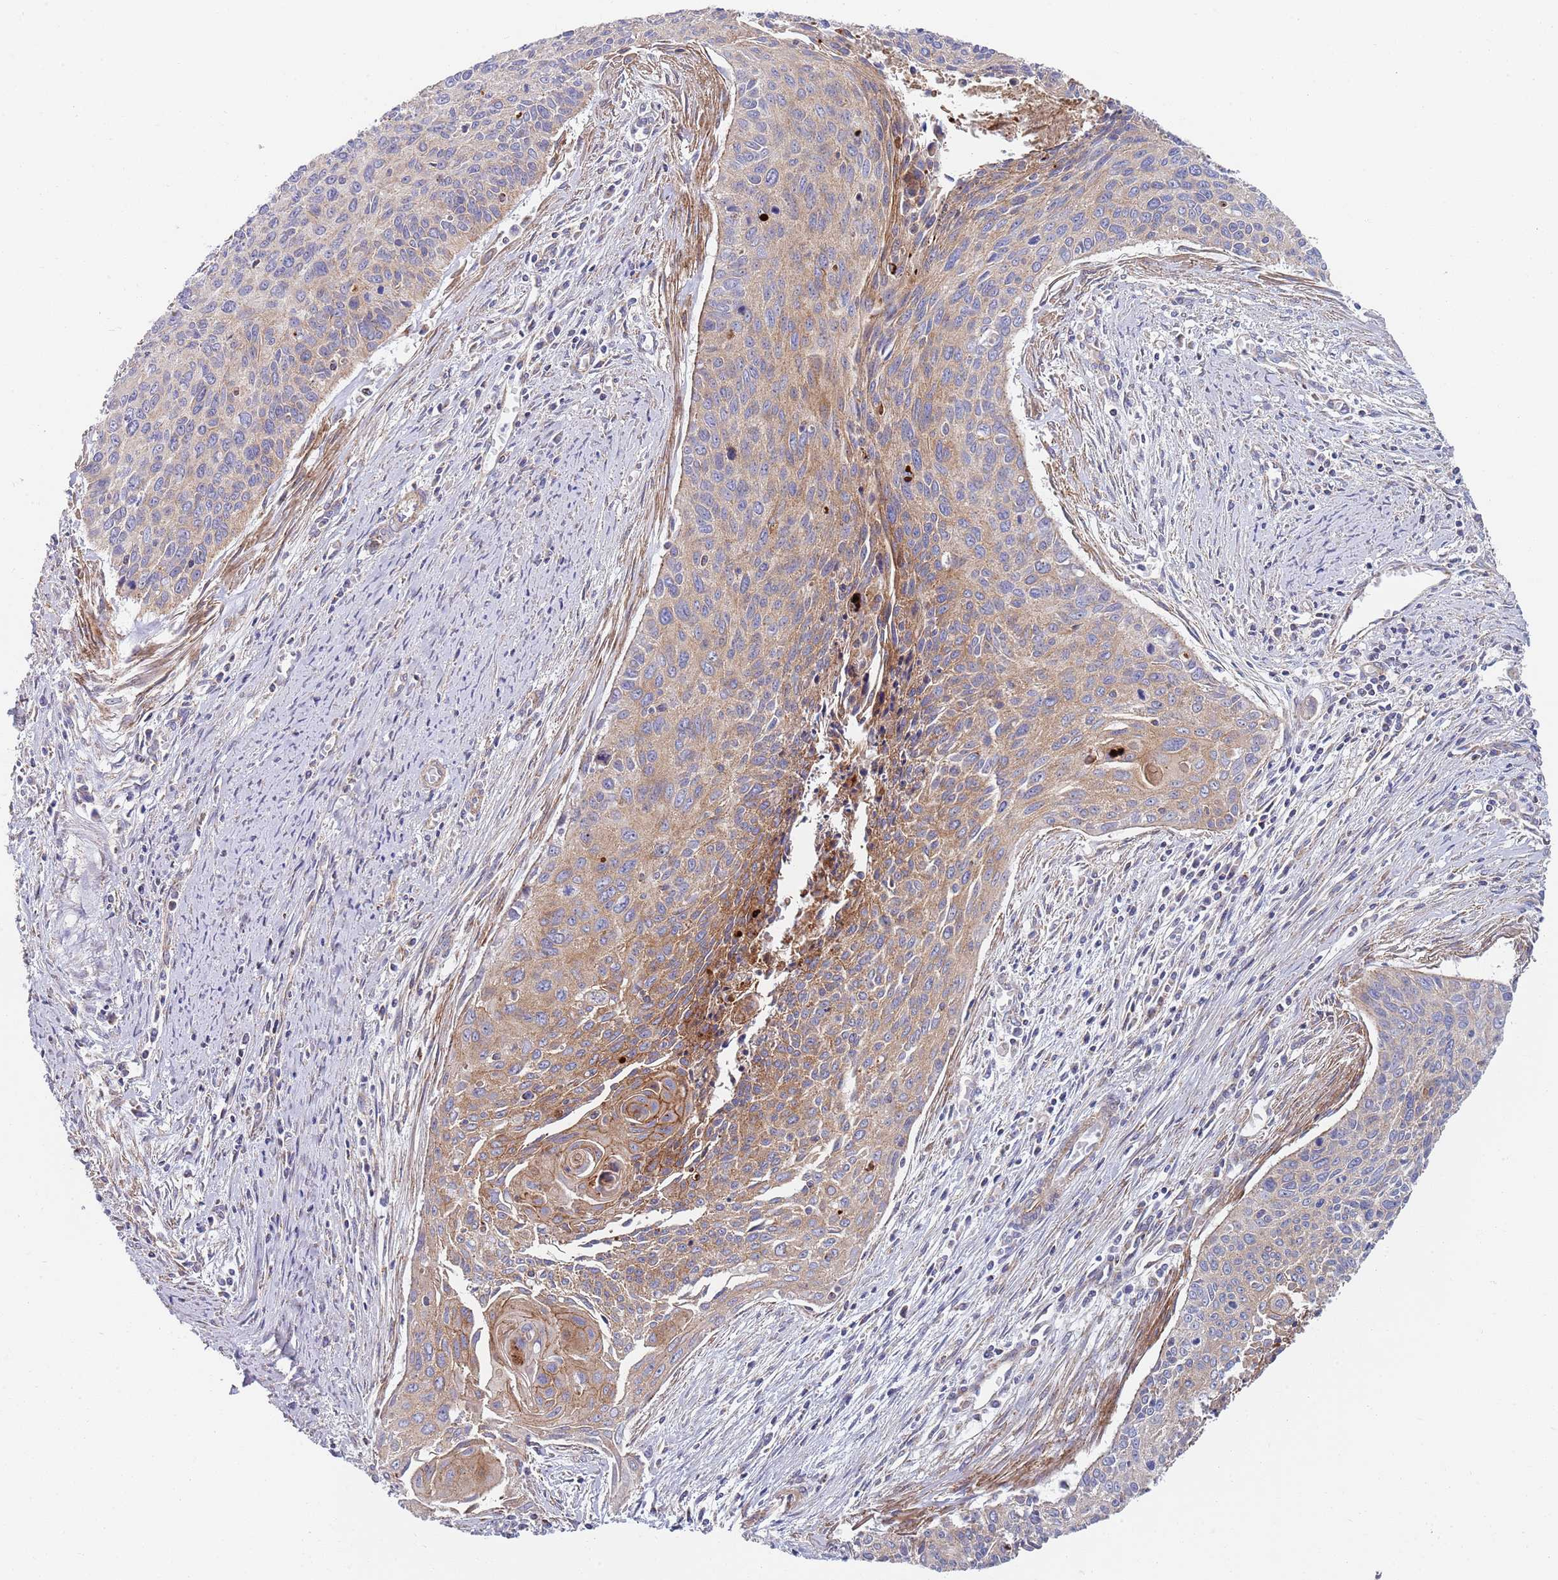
{"staining": {"intensity": "moderate", "quantity": "25%-75%", "location": "cytoplasmic/membranous"}, "tissue": "cervical cancer", "cell_type": "Tumor cells", "image_type": "cancer", "snomed": [{"axis": "morphology", "description": "Squamous cell carcinoma, NOS"}, {"axis": "topography", "description": "Cervix"}], "caption": "High-power microscopy captured an immunohistochemistry (IHC) histopathology image of squamous cell carcinoma (cervical), revealing moderate cytoplasmic/membranous staining in about 25%-75% of tumor cells.", "gene": "PWWP3A", "patient": {"sex": "female", "age": 55}}